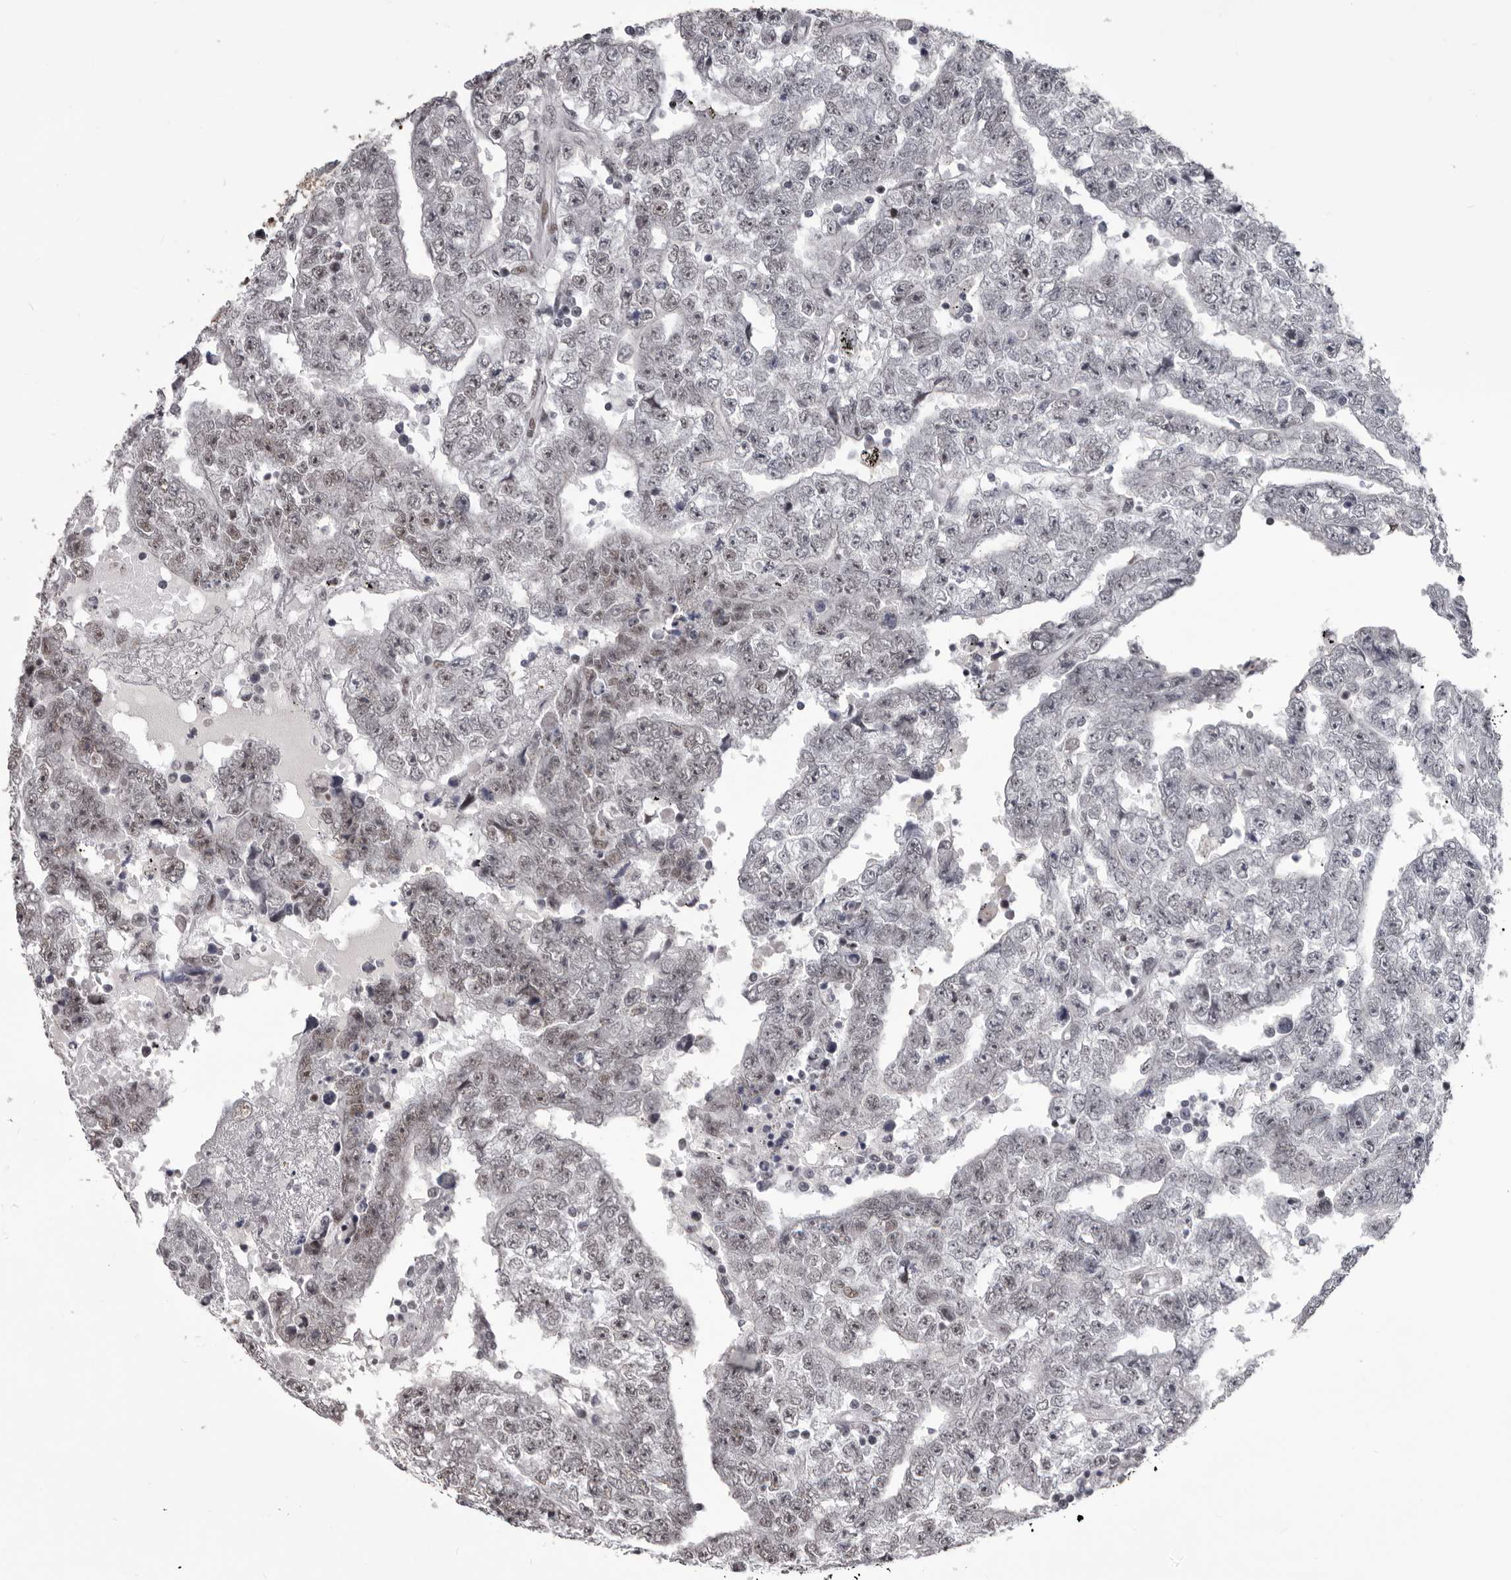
{"staining": {"intensity": "weak", "quantity": "<25%", "location": "nuclear"}, "tissue": "testis cancer", "cell_type": "Tumor cells", "image_type": "cancer", "snomed": [{"axis": "morphology", "description": "Carcinoma, Embryonal, NOS"}, {"axis": "topography", "description": "Testis"}], "caption": "Testis cancer (embryonal carcinoma) was stained to show a protein in brown. There is no significant staining in tumor cells. Nuclei are stained in blue.", "gene": "NUMA1", "patient": {"sex": "male", "age": 25}}